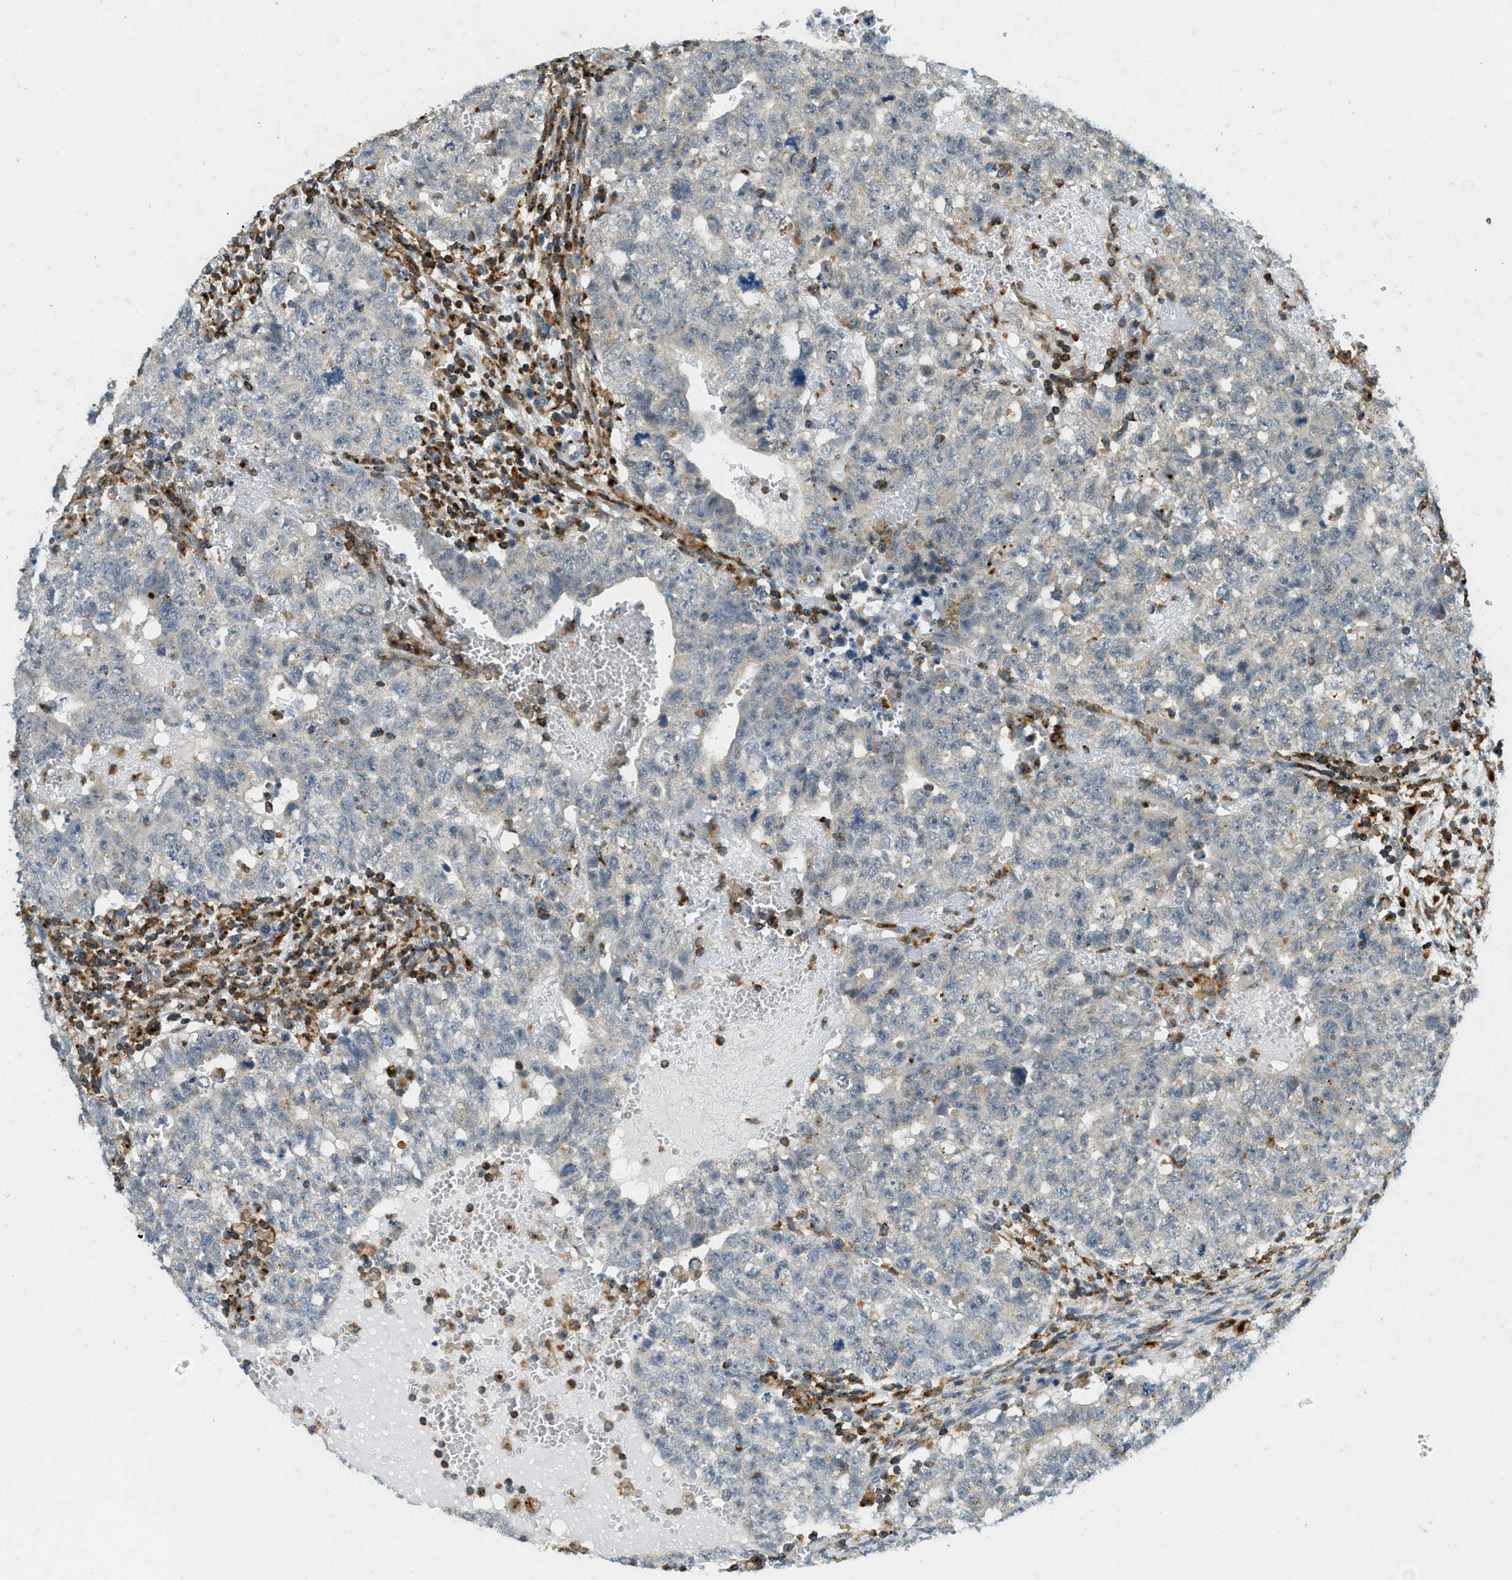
{"staining": {"intensity": "negative", "quantity": "none", "location": "none"}, "tissue": "testis cancer", "cell_type": "Tumor cells", "image_type": "cancer", "snomed": [{"axis": "morphology", "description": "Seminoma, NOS"}, {"axis": "morphology", "description": "Carcinoma, Embryonal, NOS"}, {"axis": "topography", "description": "Testis"}], "caption": "The immunohistochemistry (IHC) histopathology image has no significant positivity in tumor cells of seminoma (testis) tissue. (DAB (3,3'-diaminobenzidine) IHC, high magnification).", "gene": "PLBD2", "patient": {"sex": "male", "age": 38}}